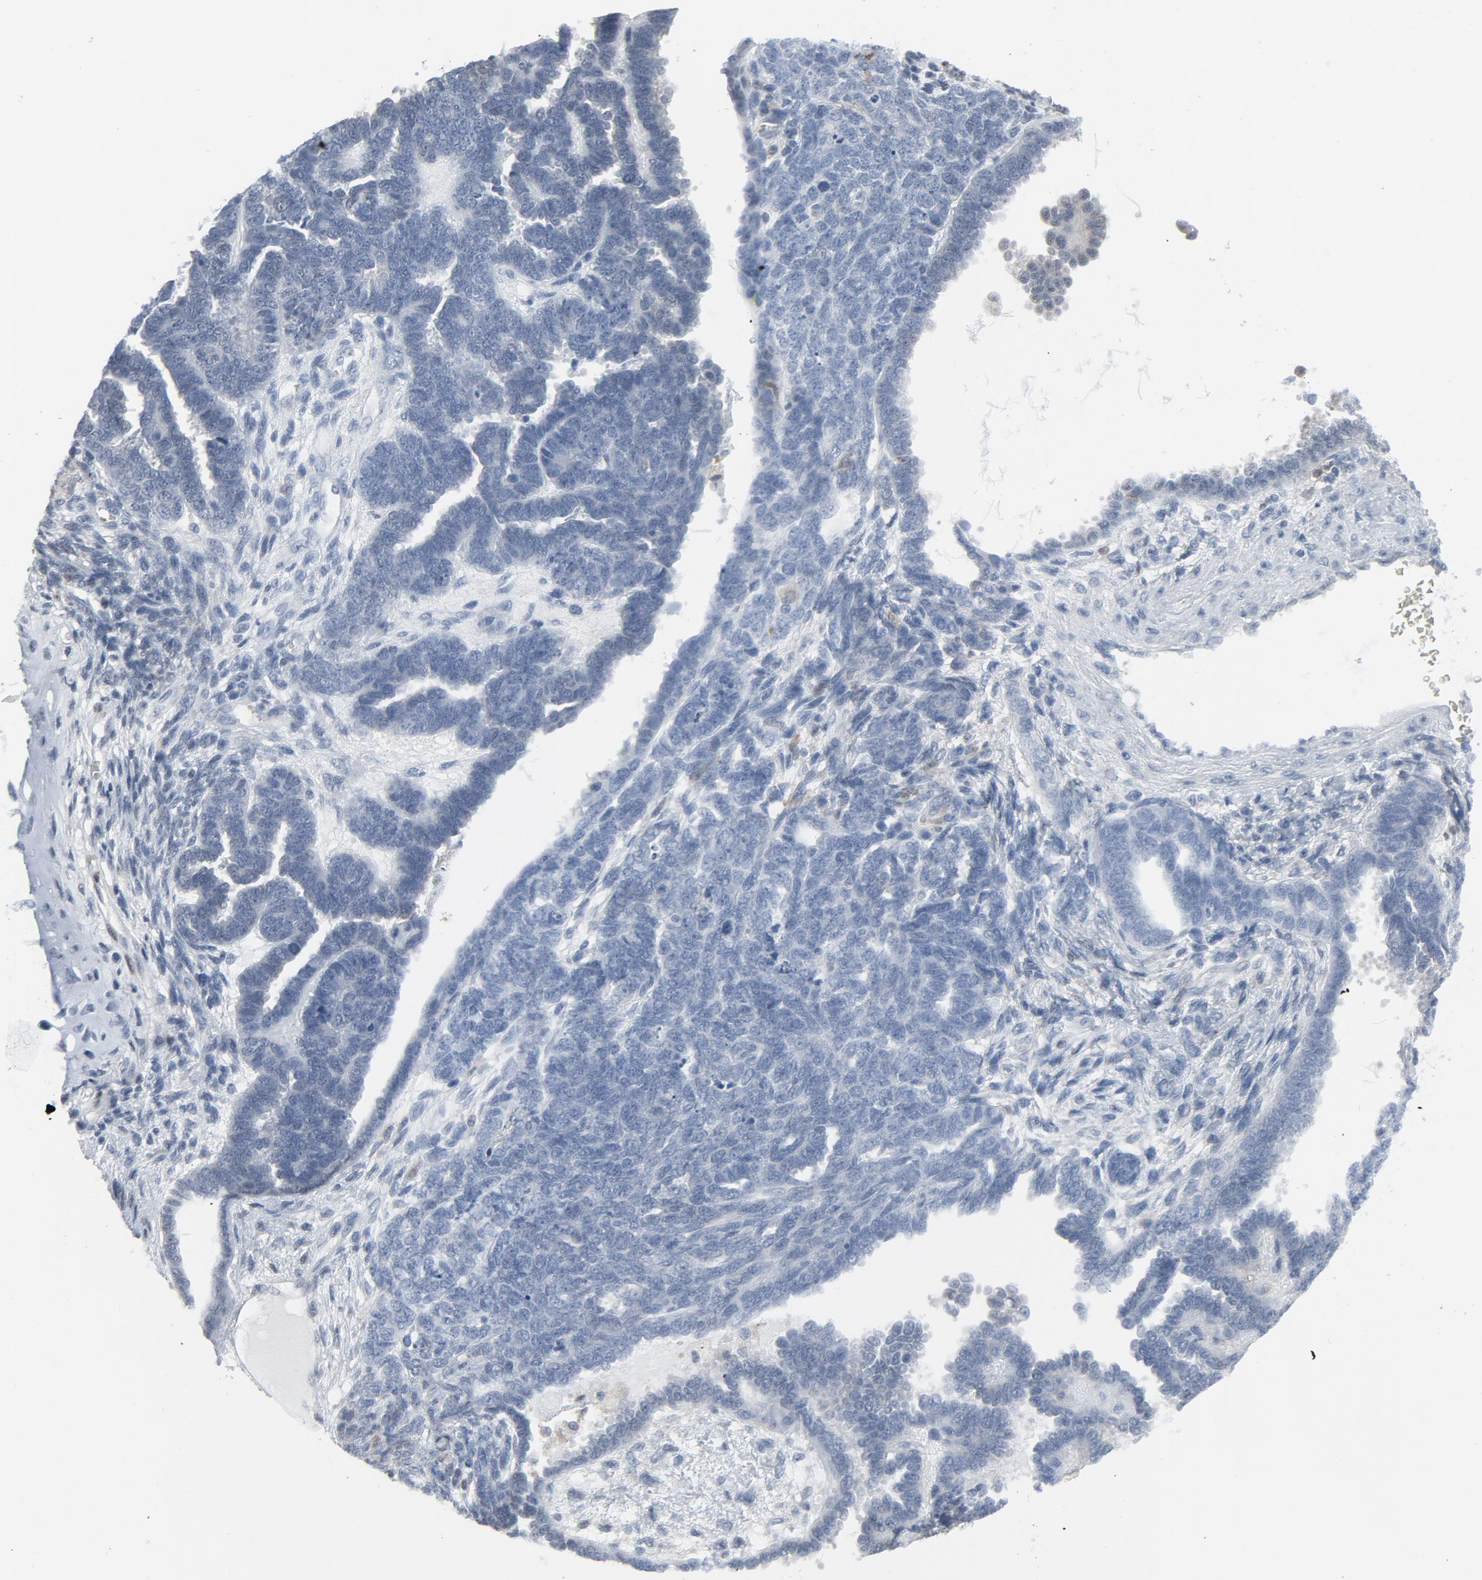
{"staining": {"intensity": "negative", "quantity": "none", "location": "none"}, "tissue": "endometrial cancer", "cell_type": "Tumor cells", "image_type": "cancer", "snomed": [{"axis": "morphology", "description": "Neoplasm, malignant, NOS"}, {"axis": "topography", "description": "Endometrium"}], "caption": "Protein analysis of malignant neoplasm (endometrial) displays no significant positivity in tumor cells. The staining was performed using DAB to visualize the protein expression in brown, while the nuclei were stained in blue with hematoxylin (Magnification: 20x).", "gene": "STAT5A", "patient": {"sex": "female", "age": 74}}